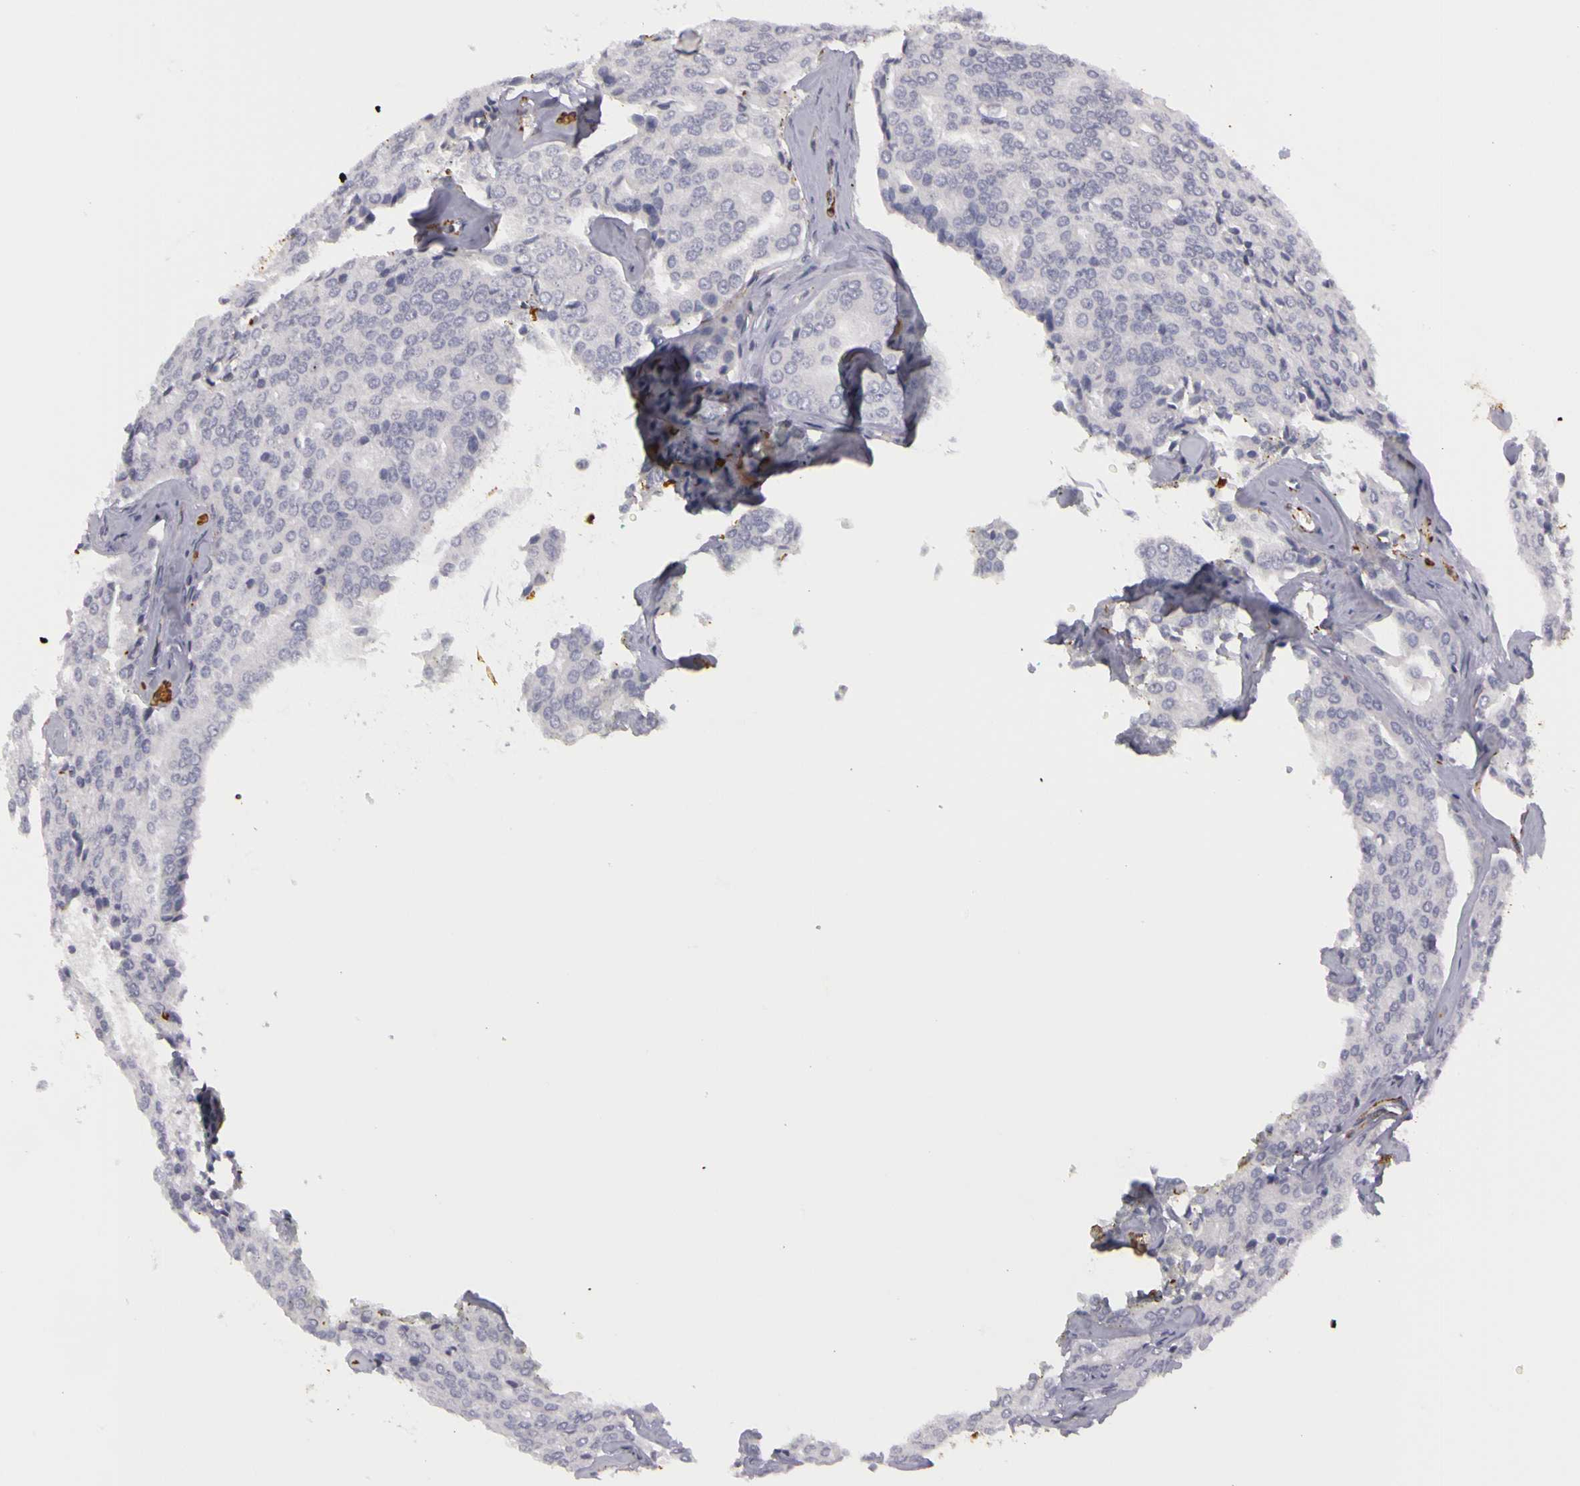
{"staining": {"intensity": "negative", "quantity": "none", "location": "none"}, "tissue": "prostate cancer", "cell_type": "Tumor cells", "image_type": "cancer", "snomed": [{"axis": "morphology", "description": "Adenocarcinoma, High grade"}, {"axis": "topography", "description": "Prostate"}], "caption": "Immunohistochemistry of adenocarcinoma (high-grade) (prostate) demonstrates no expression in tumor cells.", "gene": "CNTN2", "patient": {"sex": "male", "age": 64}}